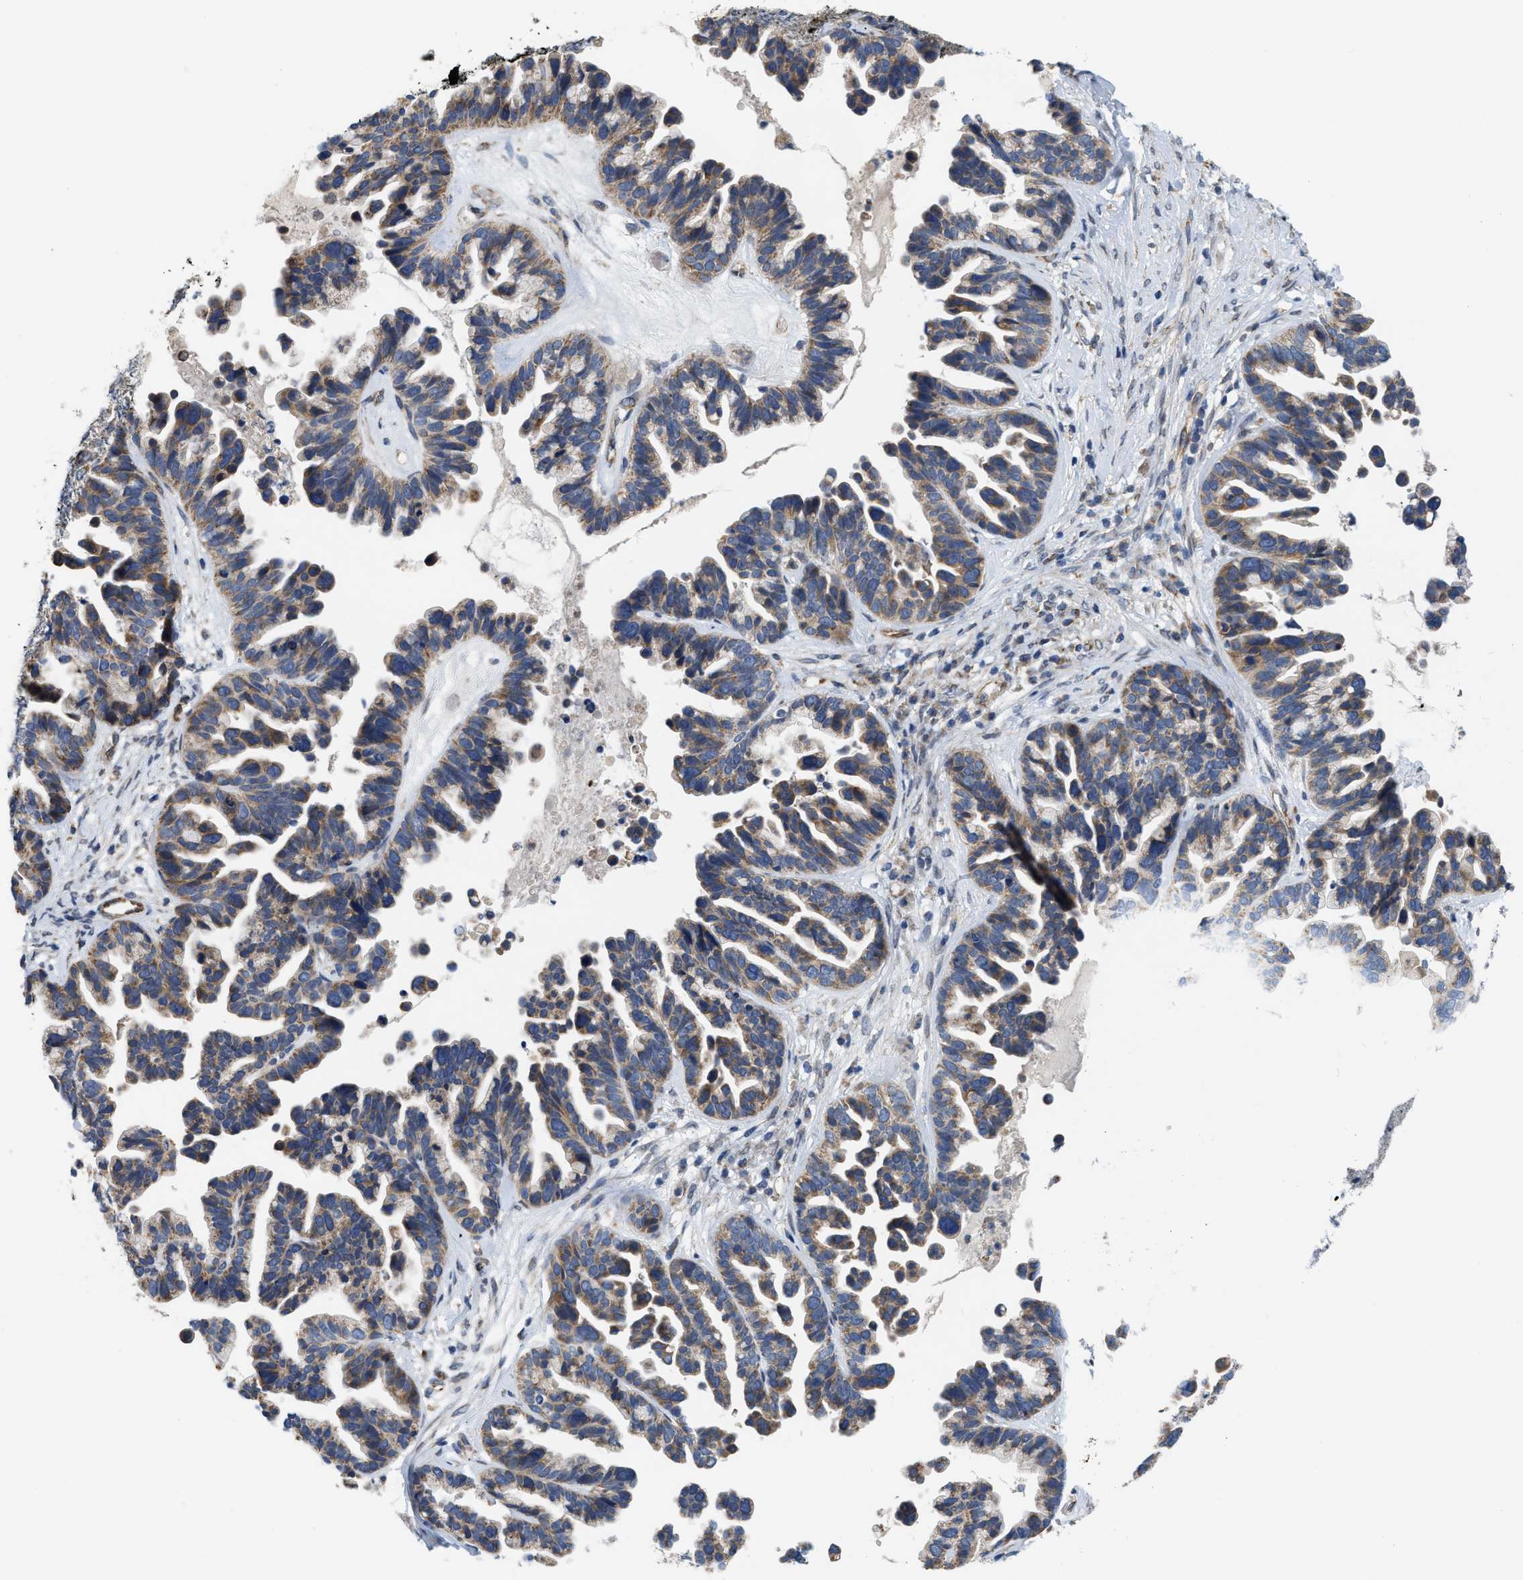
{"staining": {"intensity": "weak", "quantity": ">75%", "location": "cytoplasmic/membranous"}, "tissue": "ovarian cancer", "cell_type": "Tumor cells", "image_type": "cancer", "snomed": [{"axis": "morphology", "description": "Cystadenocarcinoma, serous, NOS"}, {"axis": "topography", "description": "Ovary"}], "caption": "Weak cytoplasmic/membranous expression is identified in about >75% of tumor cells in ovarian cancer.", "gene": "EOGT", "patient": {"sex": "female", "age": 56}}